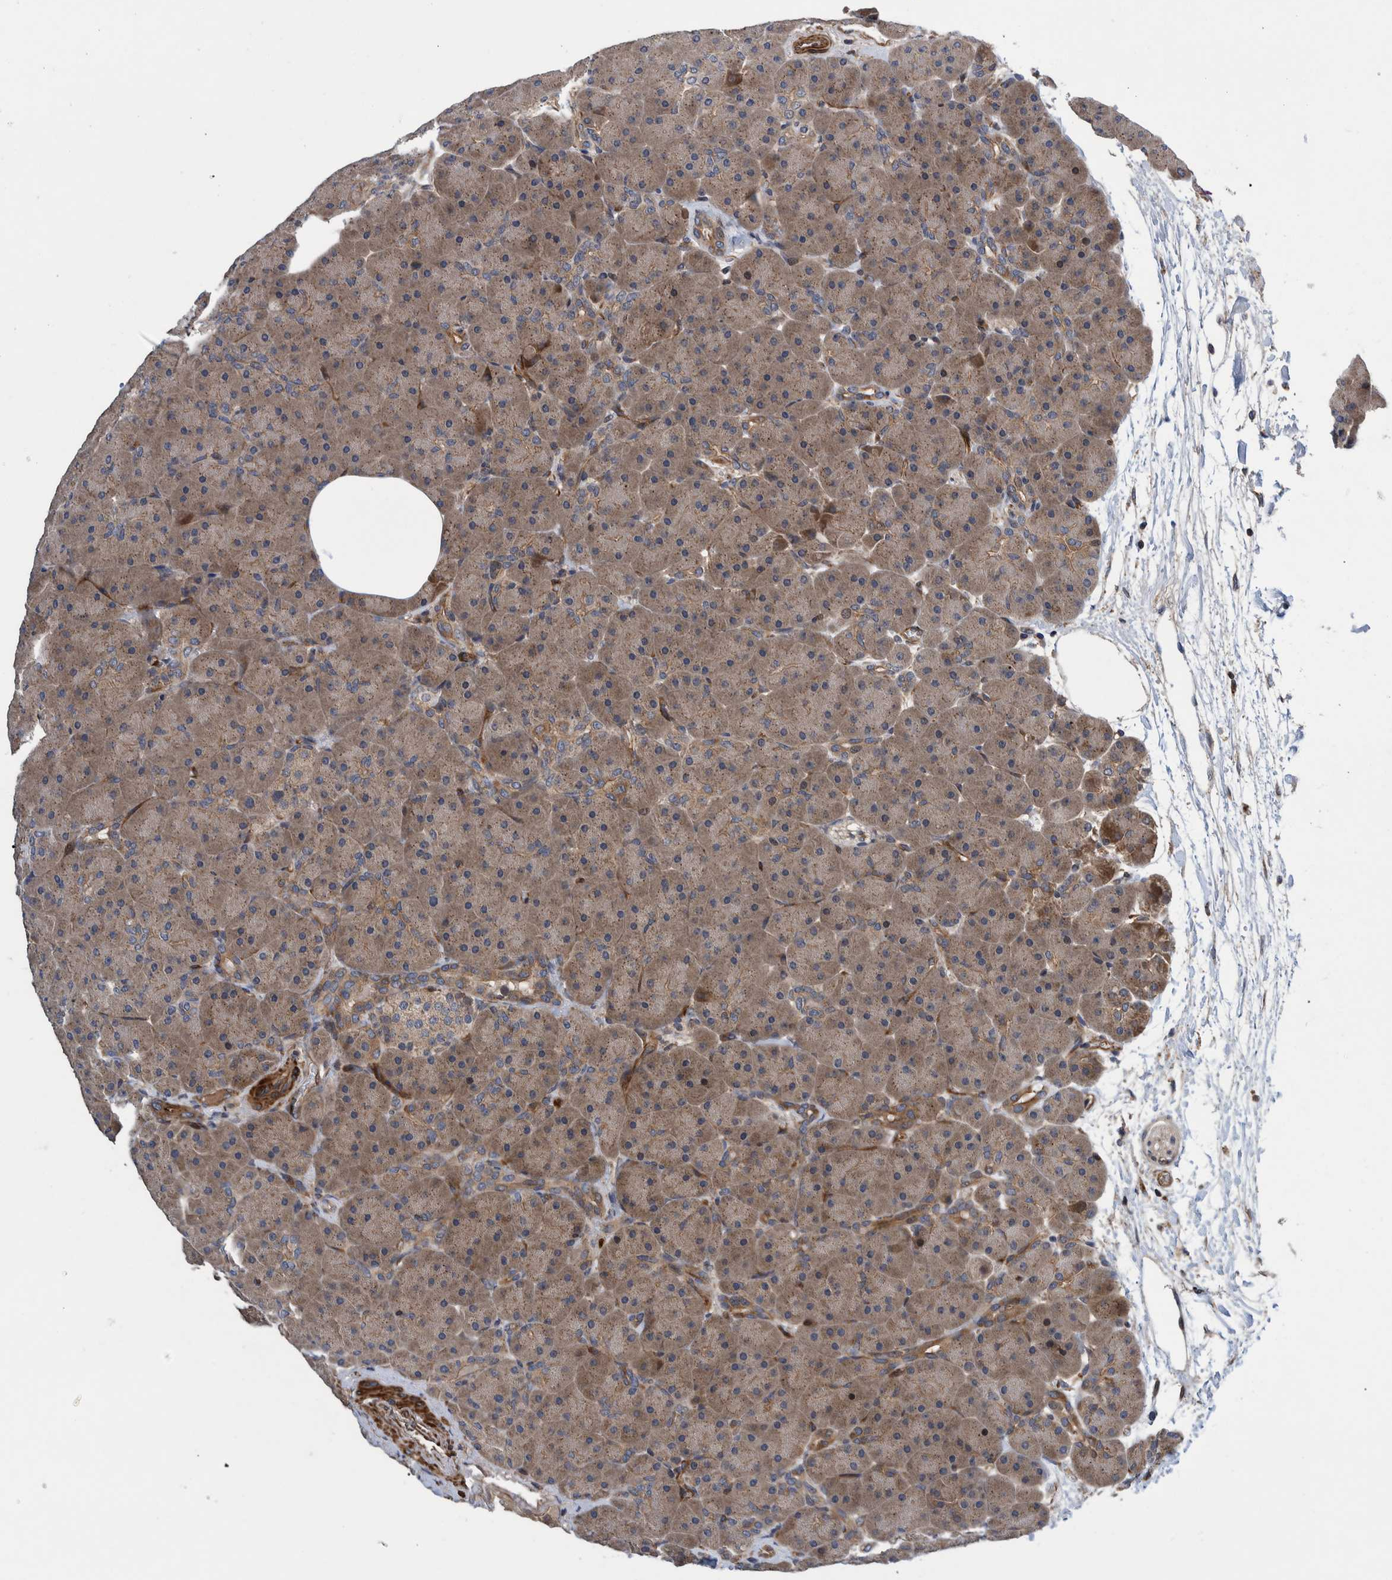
{"staining": {"intensity": "moderate", "quantity": ">75%", "location": "cytoplasmic/membranous"}, "tissue": "pancreas", "cell_type": "Exocrine glandular cells", "image_type": "normal", "snomed": [{"axis": "morphology", "description": "Normal tissue, NOS"}, {"axis": "topography", "description": "Pancreas"}], "caption": "A brown stain shows moderate cytoplasmic/membranous positivity of a protein in exocrine glandular cells of unremarkable human pancreas.", "gene": "GRPEL2", "patient": {"sex": "male", "age": 66}}